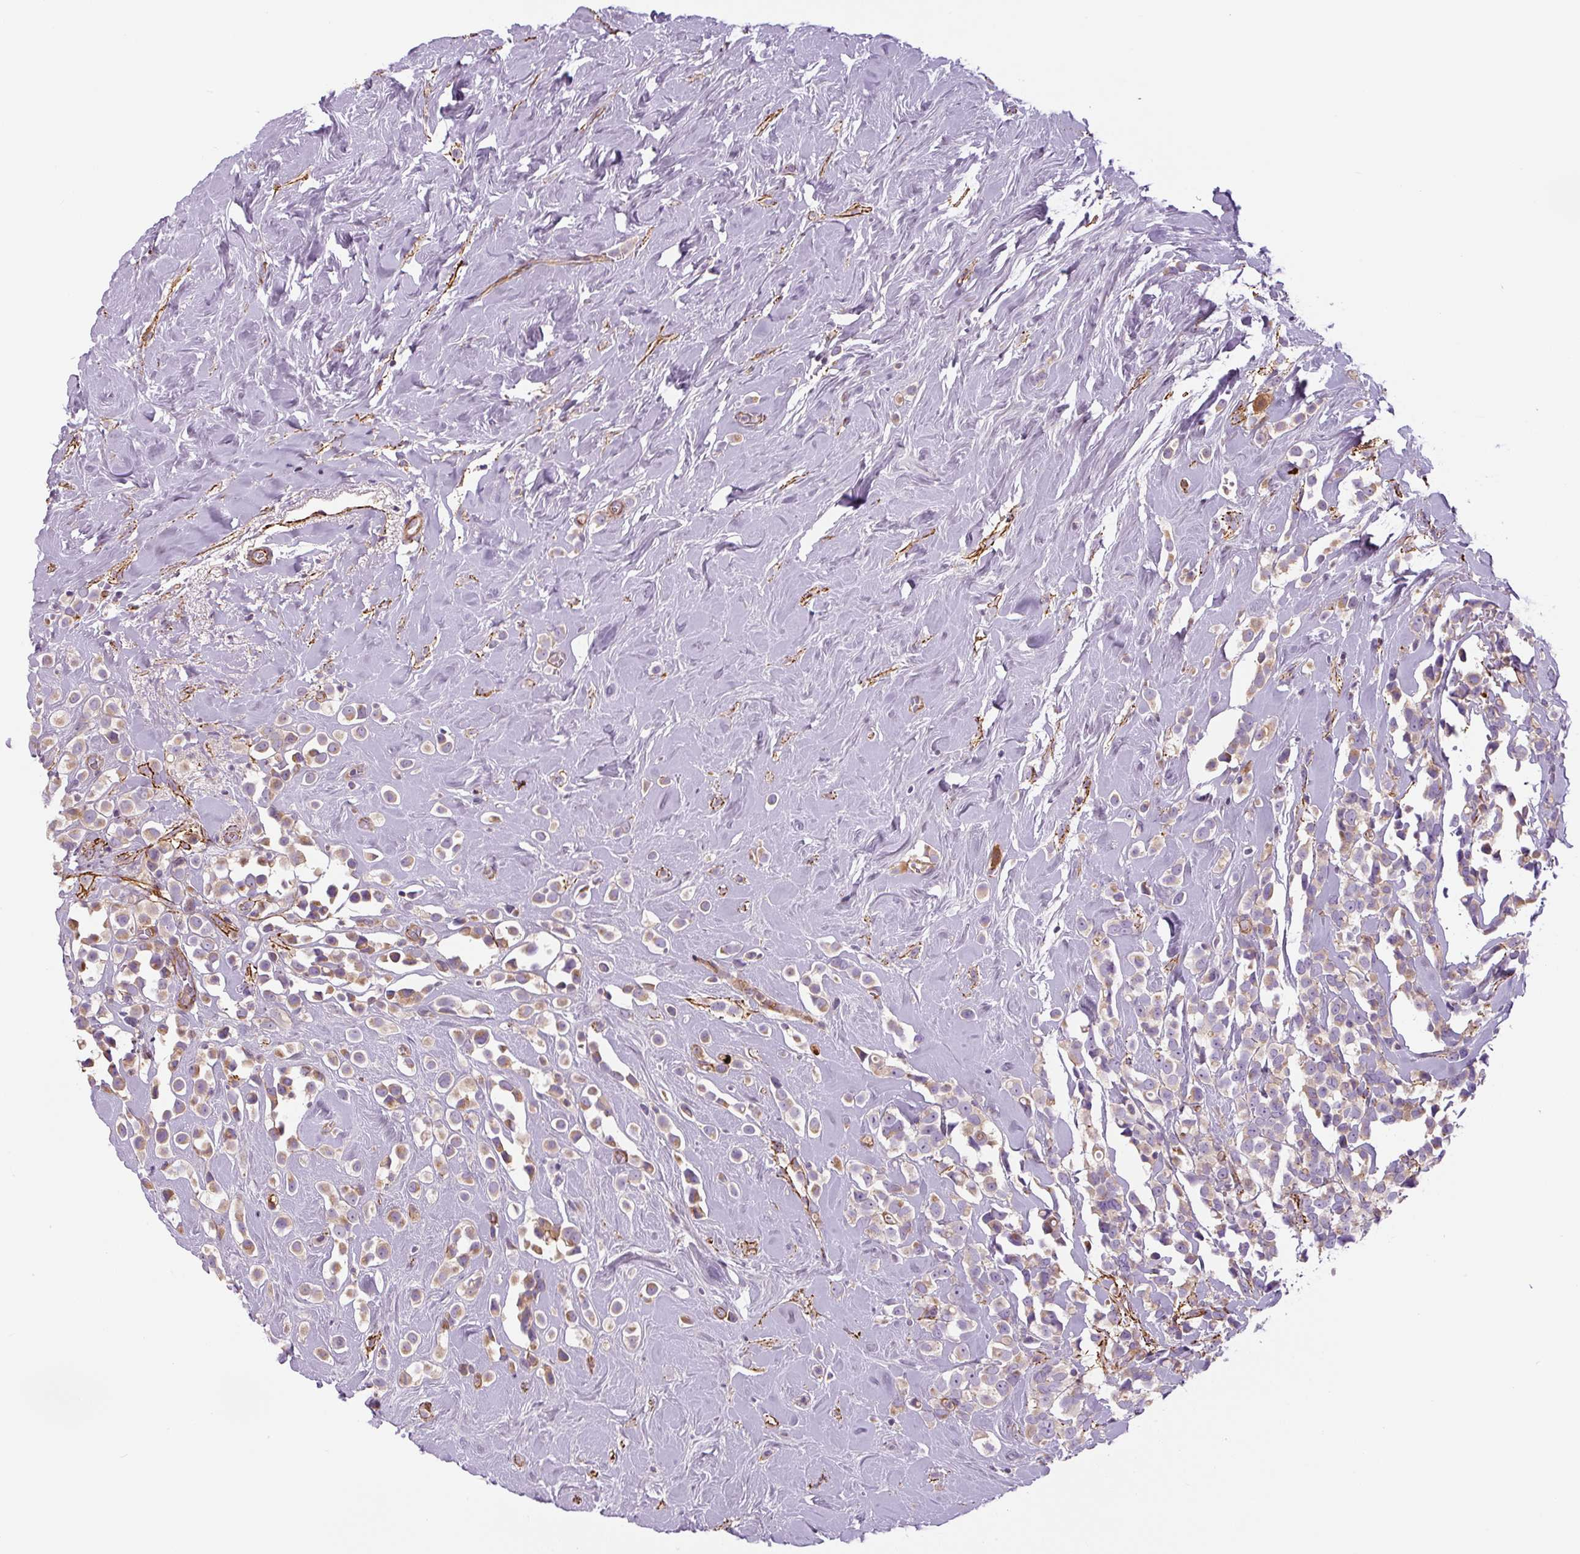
{"staining": {"intensity": "moderate", "quantity": "<25%", "location": "cytoplasmic/membranous"}, "tissue": "breast cancer", "cell_type": "Tumor cells", "image_type": "cancer", "snomed": [{"axis": "morphology", "description": "Duct carcinoma"}, {"axis": "topography", "description": "Breast"}], "caption": "The immunohistochemical stain shows moderate cytoplasmic/membranous positivity in tumor cells of breast cancer tissue. (DAB IHC, brown staining for protein, blue staining for nuclei).", "gene": "CCNI2", "patient": {"sex": "female", "age": 80}}